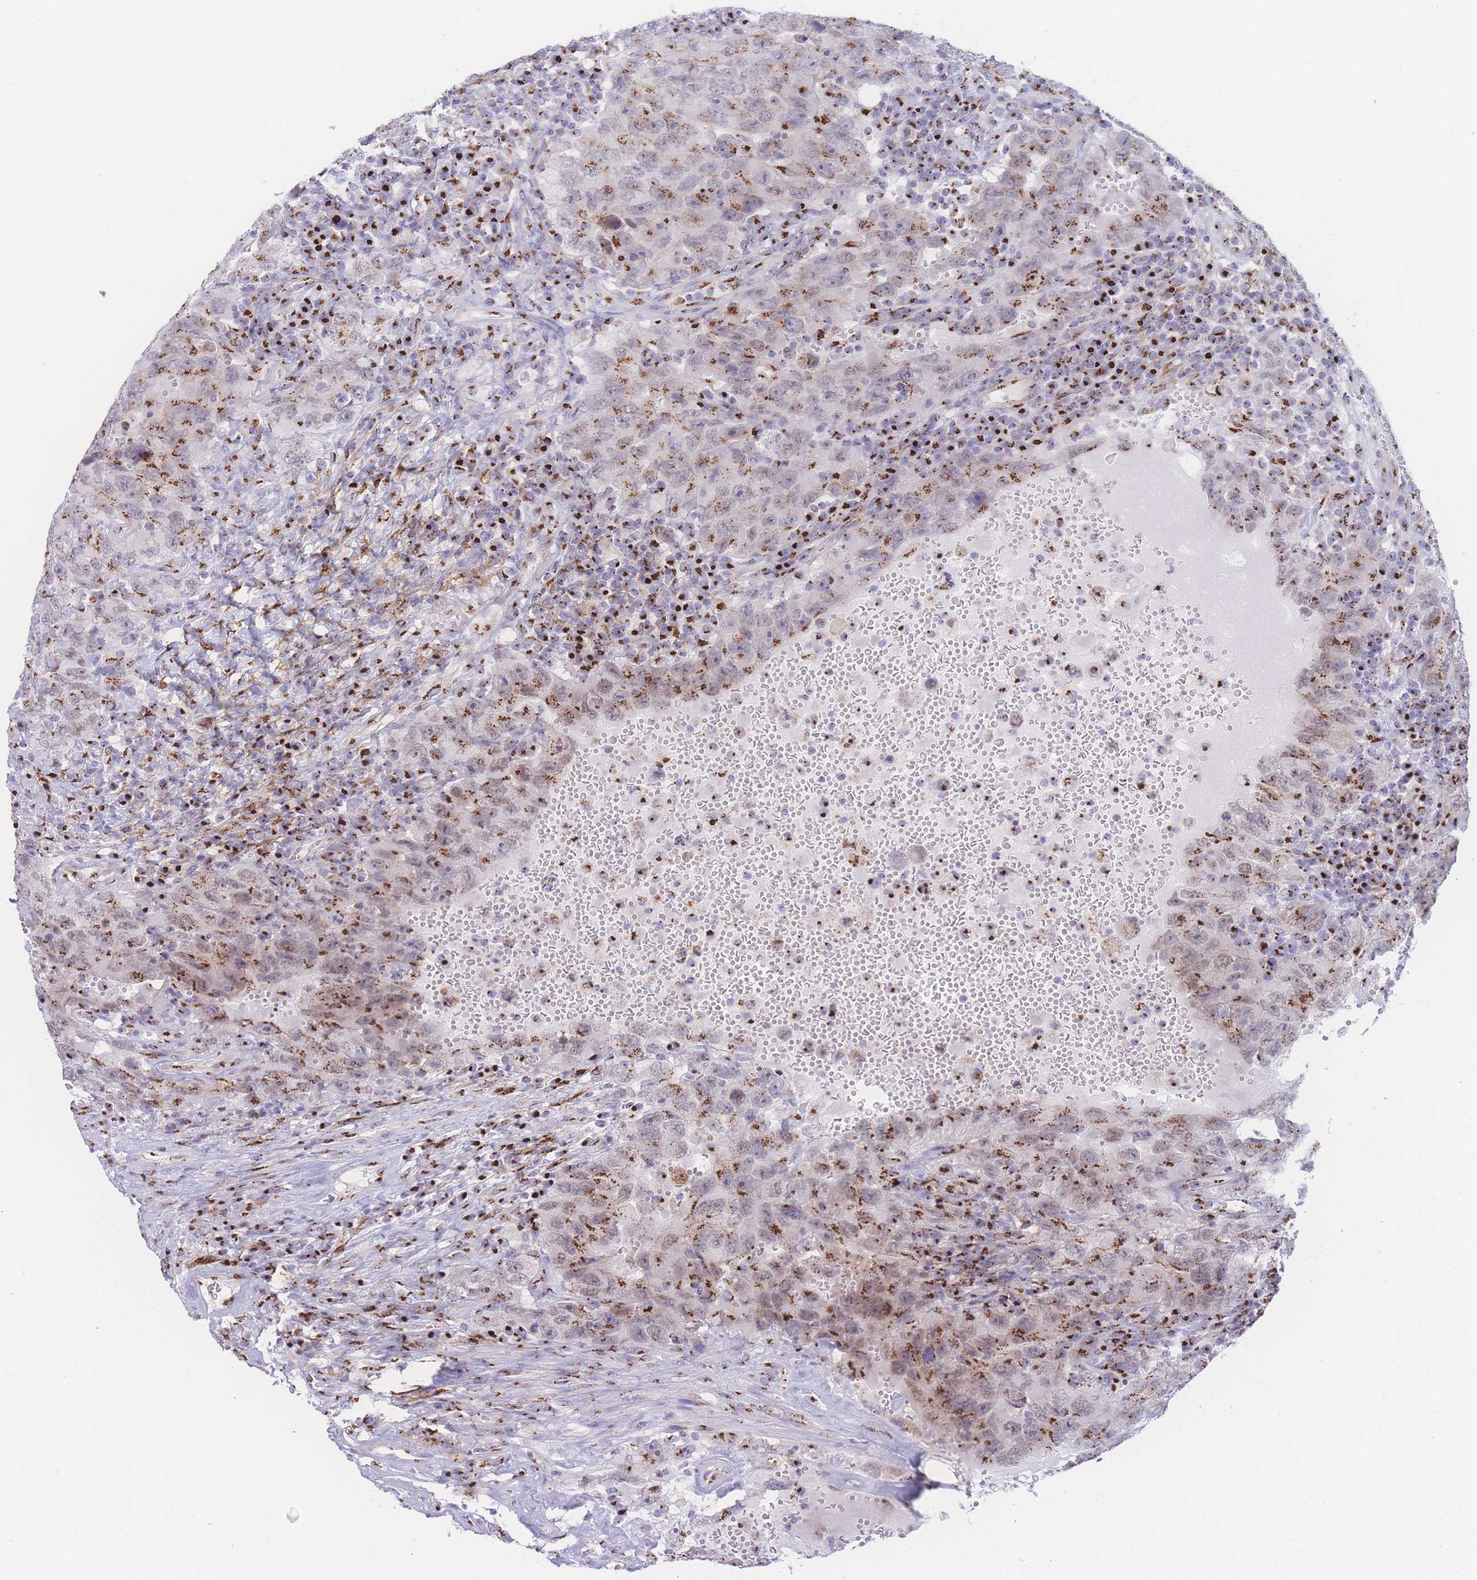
{"staining": {"intensity": "moderate", "quantity": ">75%", "location": "cytoplasmic/membranous,nuclear"}, "tissue": "testis cancer", "cell_type": "Tumor cells", "image_type": "cancer", "snomed": [{"axis": "morphology", "description": "Carcinoma, Embryonal, NOS"}, {"axis": "topography", "description": "Testis"}], "caption": "IHC (DAB) staining of human testis embryonal carcinoma reveals moderate cytoplasmic/membranous and nuclear protein staining in about >75% of tumor cells. (DAB = brown stain, brightfield microscopy at high magnification).", "gene": "GOLM2", "patient": {"sex": "male", "age": 26}}